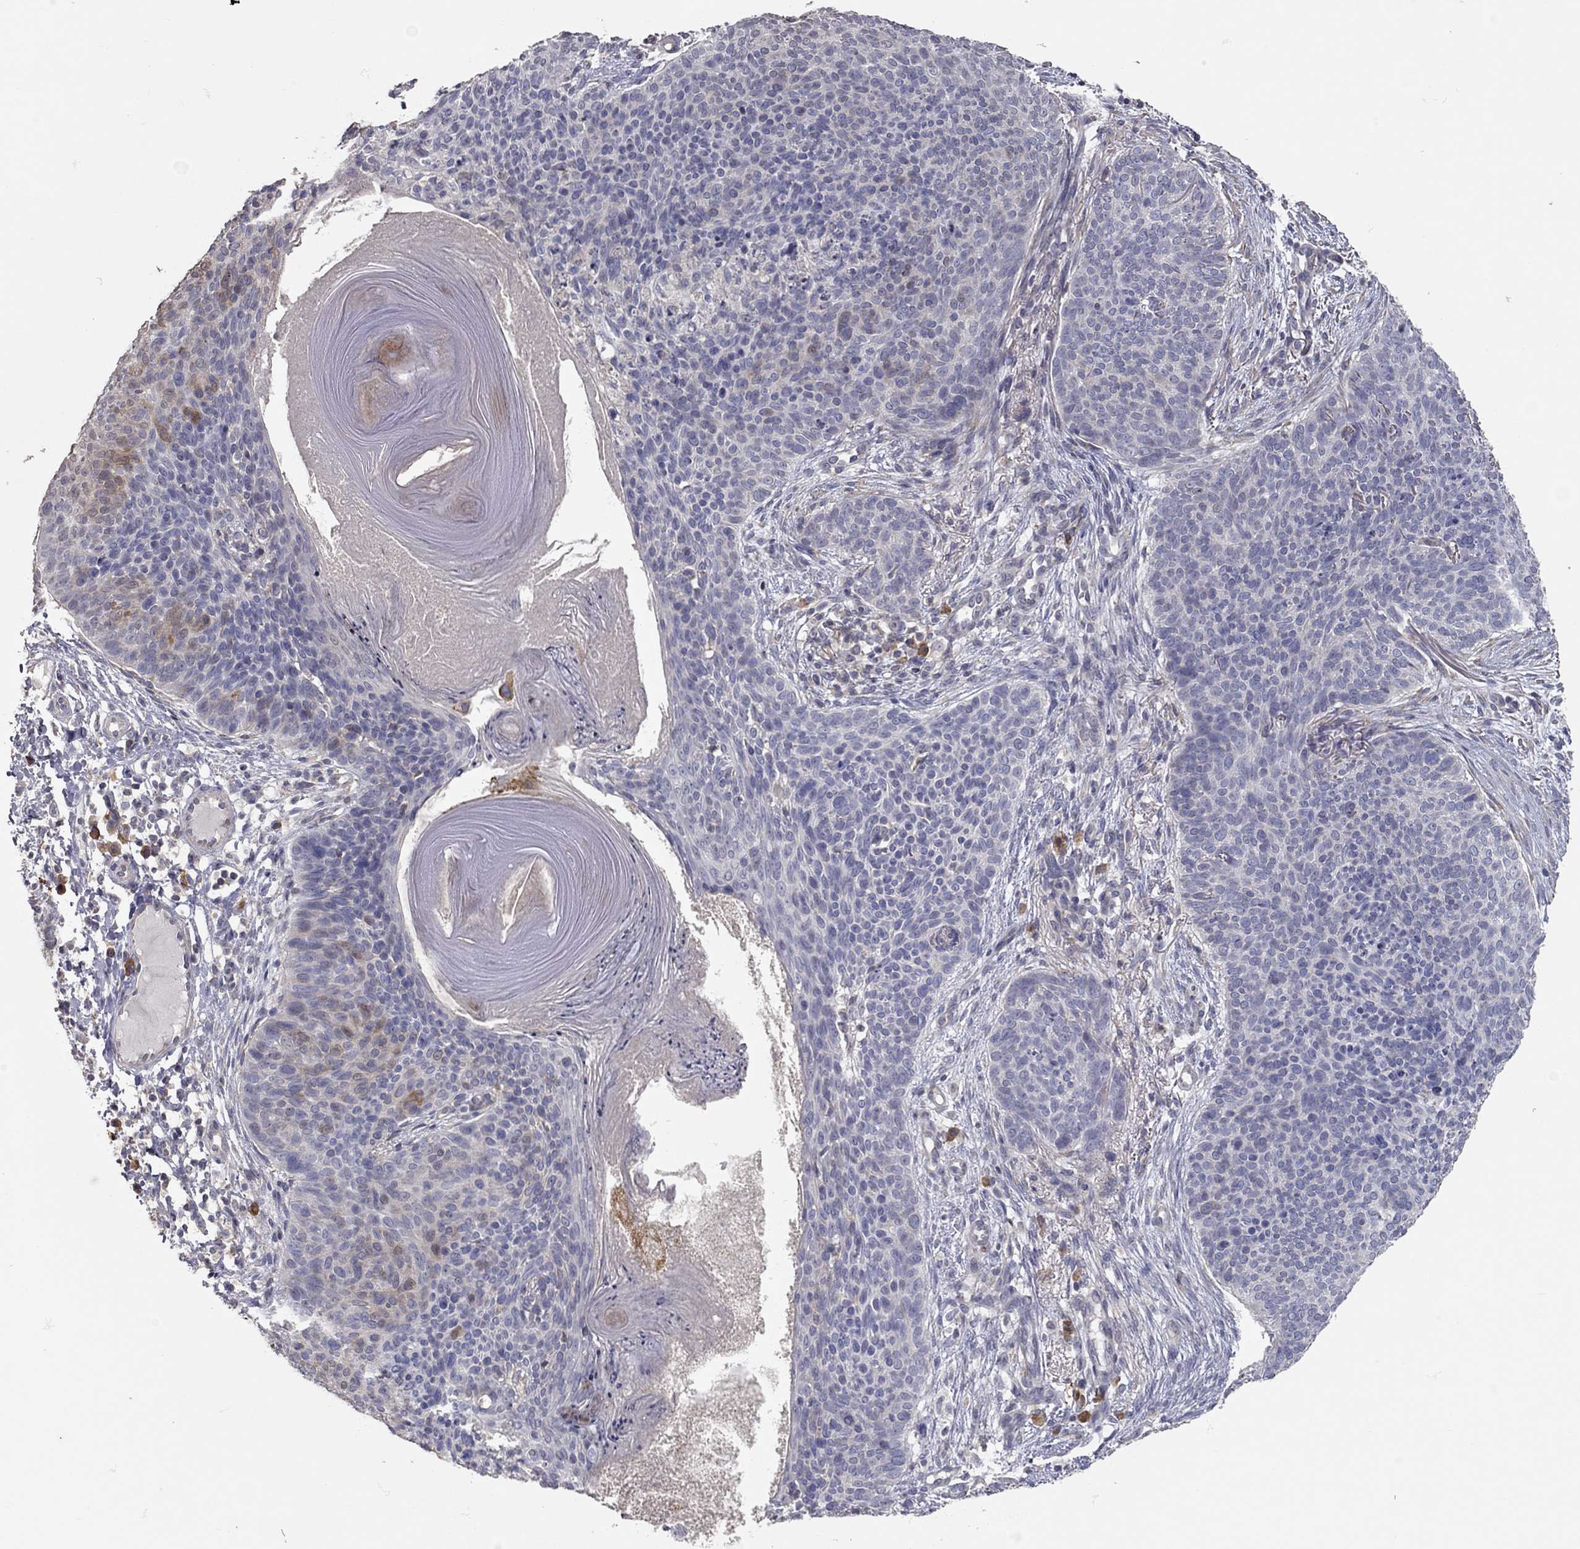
{"staining": {"intensity": "negative", "quantity": "none", "location": "none"}, "tissue": "skin cancer", "cell_type": "Tumor cells", "image_type": "cancer", "snomed": [{"axis": "morphology", "description": "Basal cell carcinoma"}, {"axis": "topography", "description": "Skin"}], "caption": "High magnification brightfield microscopy of skin cancer (basal cell carcinoma) stained with DAB (brown) and counterstained with hematoxylin (blue): tumor cells show no significant staining.", "gene": "XAGE2", "patient": {"sex": "male", "age": 64}}